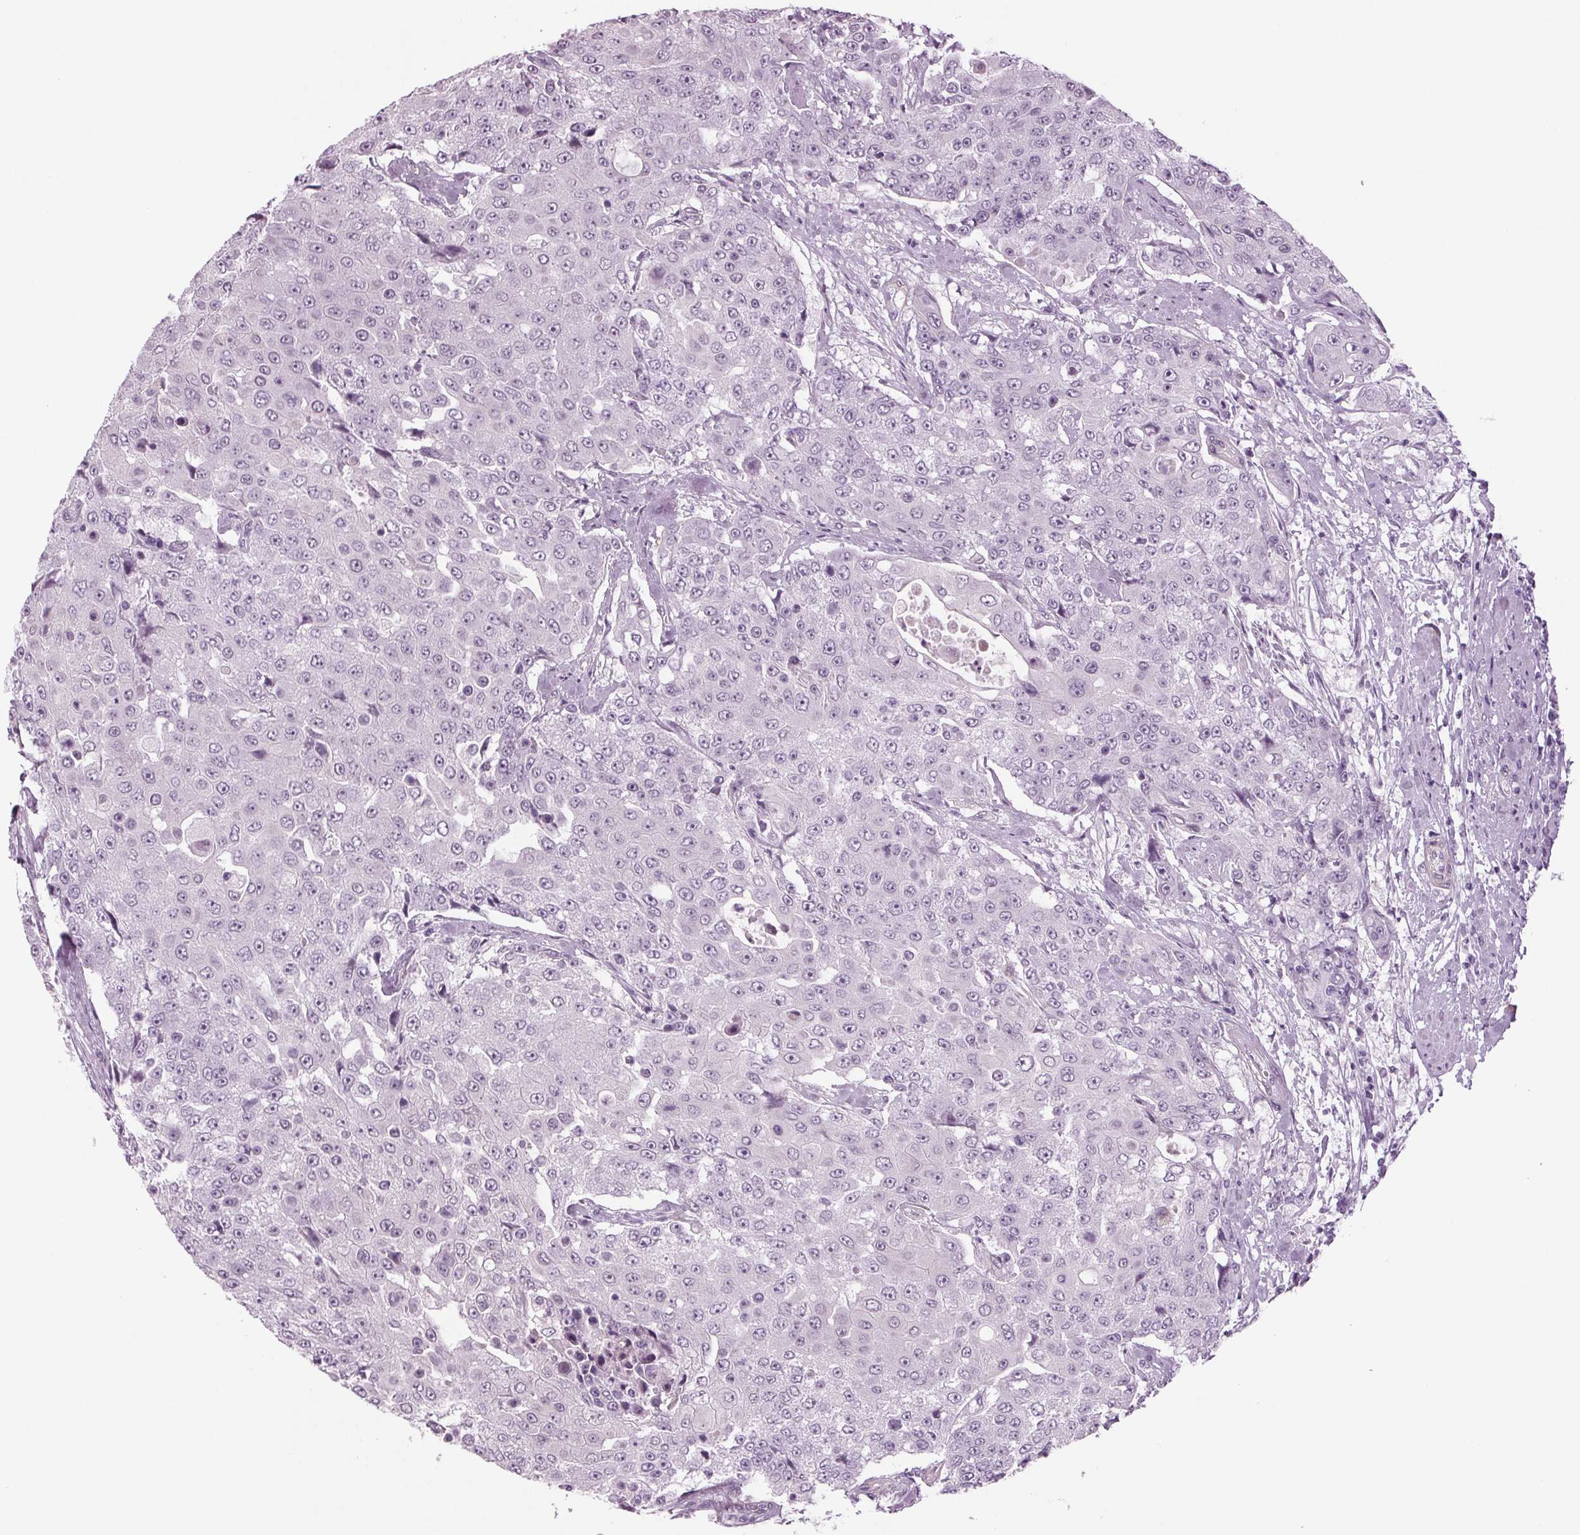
{"staining": {"intensity": "negative", "quantity": "none", "location": "none"}, "tissue": "urothelial cancer", "cell_type": "Tumor cells", "image_type": "cancer", "snomed": [{"axis": "morphology", "description": "Urothelial carcinoma, High grade"}, {"axis": "topography", "description": "Urinary bladder"}], "caption": "High-grade urothelial carcinoma stained for a protein using IHC demonstrates no expression tumor cells.", "gene": "BHLHE22", "patient": {"sex": "female", "age": 63}}